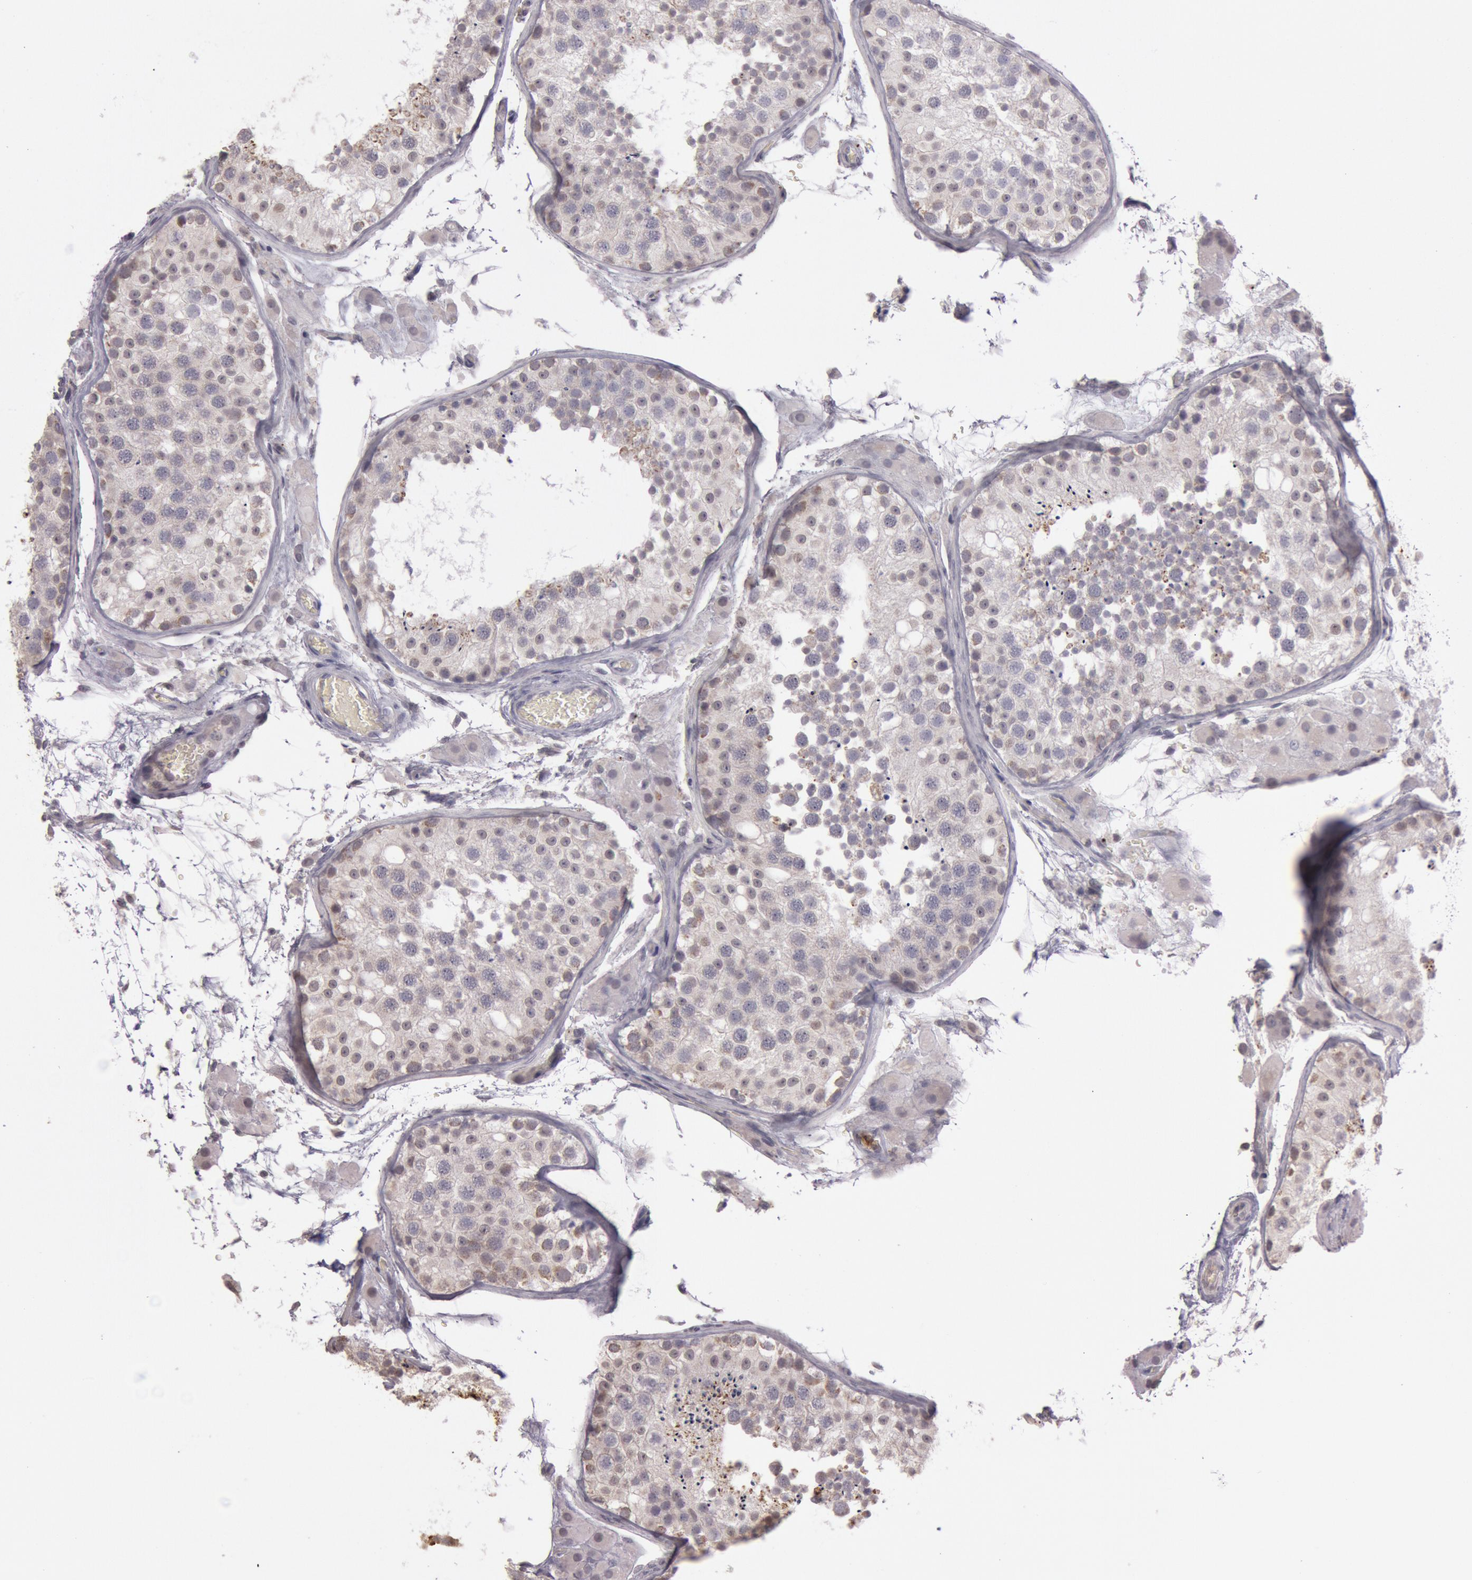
{"staining": {"intensity": "negative", "quantity": "none", "location": "none"}, "tissue": "testis", "cell_type": "Cells in seminiferous ducts", "image_type": "normal", "snomed": [{"axis": "morphology", "description": "Normal tissue, NOS"}, {"axis": "topography", "description": "Testis"}], "caption": "Immunohistochemistry (IHC) histopathology image of unremarkable testis stained for a protein (brown), which exhibits no positivity in cells in seminiferous ducts. (DAB IHC, high magnification).", "gene": "KDM6A", "patient": {"sex": "male", "age": 26}}